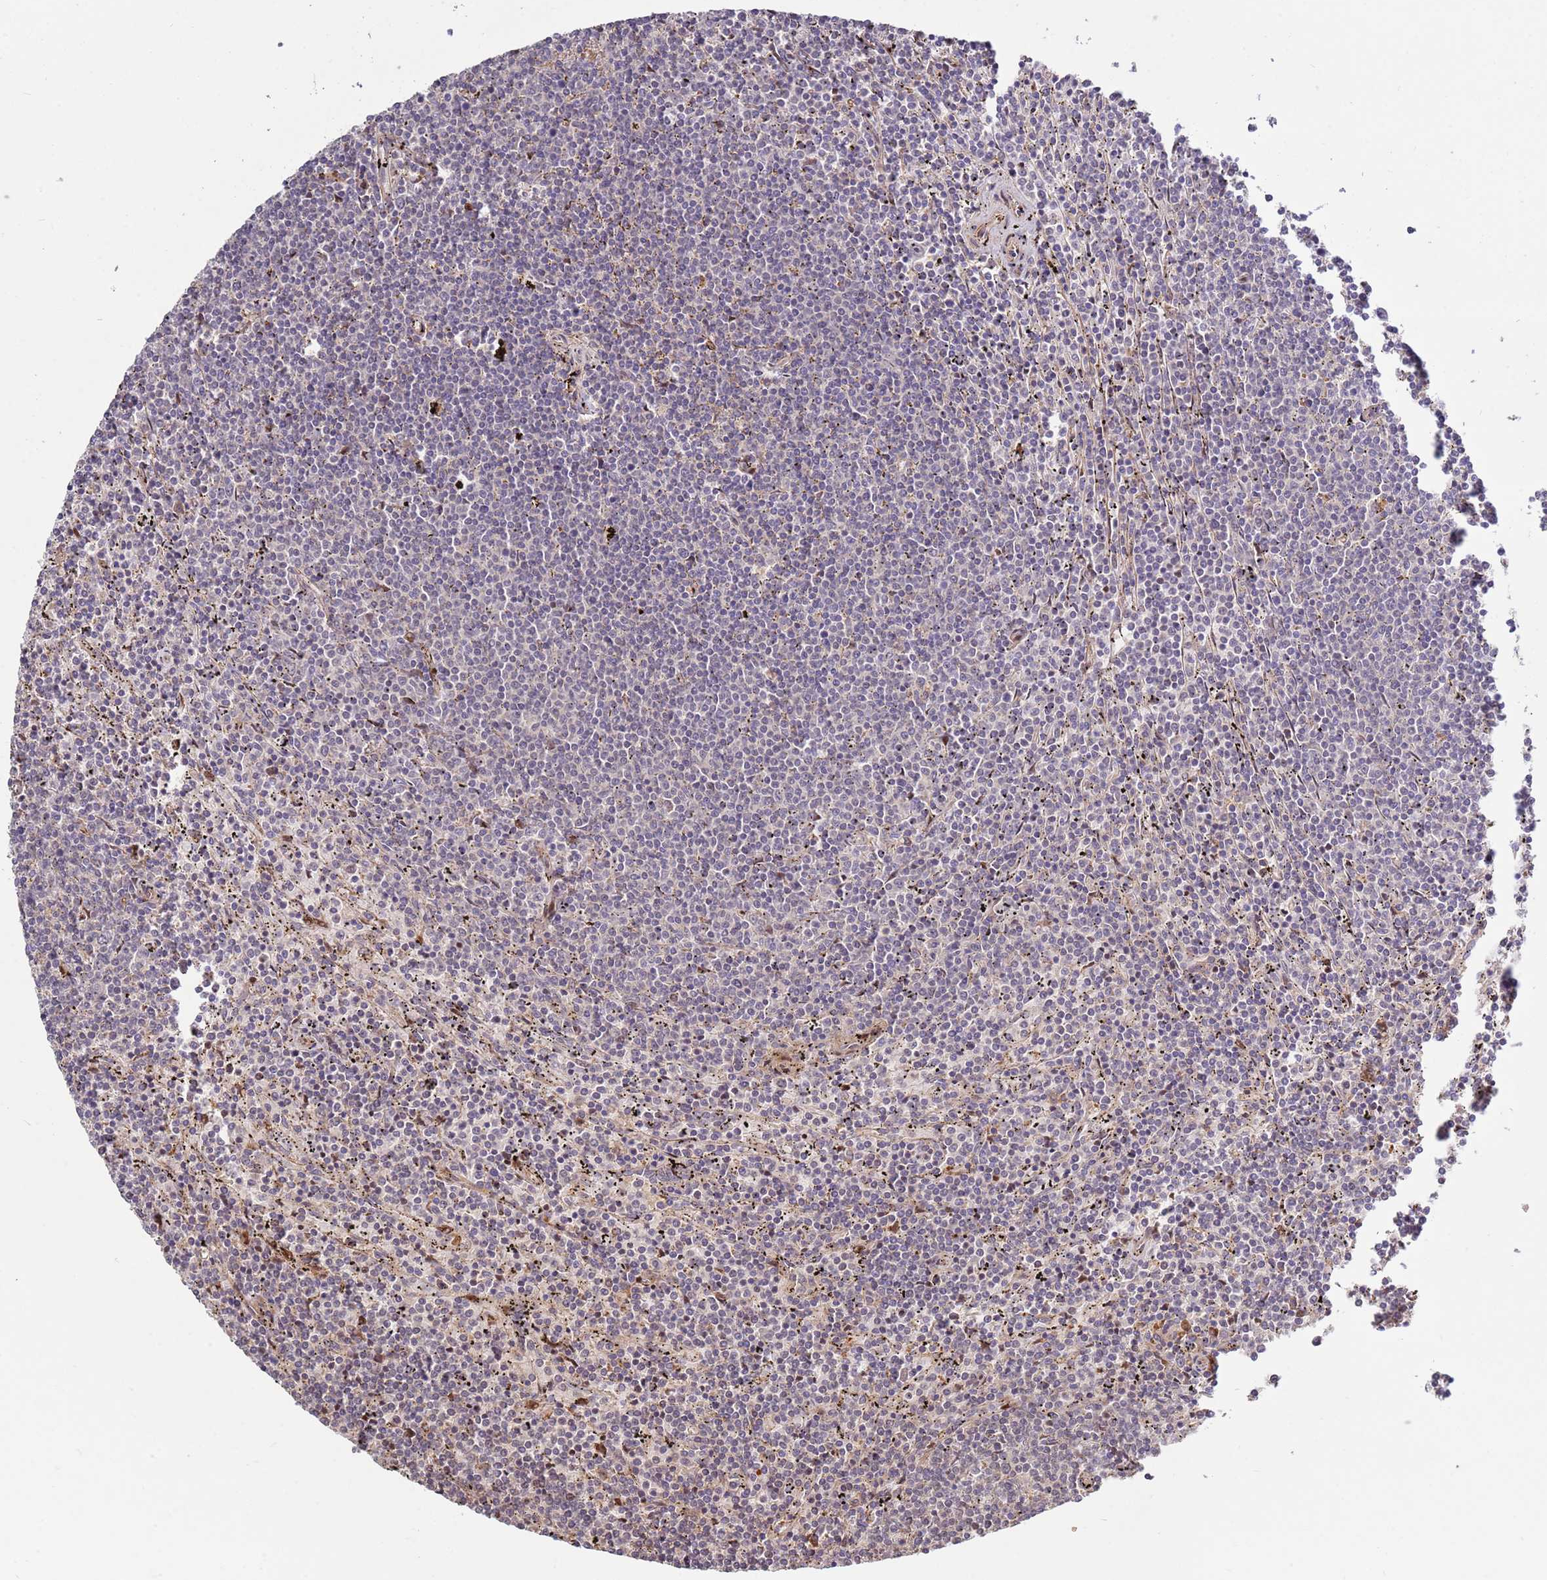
{"staining": {"intensity": "negative", "quantity": "none", "location": "none"}, "tissue": "lymphoma", "cell_type": "Tumor cells", "image_type": "cancer", "snomed": [{"axis": "morphology", "description": "Malignant lymphoma, non-Hodgkin's type, Low grade"}, {"axis": "topography", "description": "Spleen"}], "caption": "The image displays no staining of tumor cells in malignant lymphoma, non-Hodgkin's type (low-grade). (Stains: DAB (3,3'-diaminobenzidine) immunohistochemistry with hematoxylin counter stain, Microscopy: brightfield microscopy at high magnification).", "gene": "RHBDL1", "patient": {"sex": "female", "age": 50}}